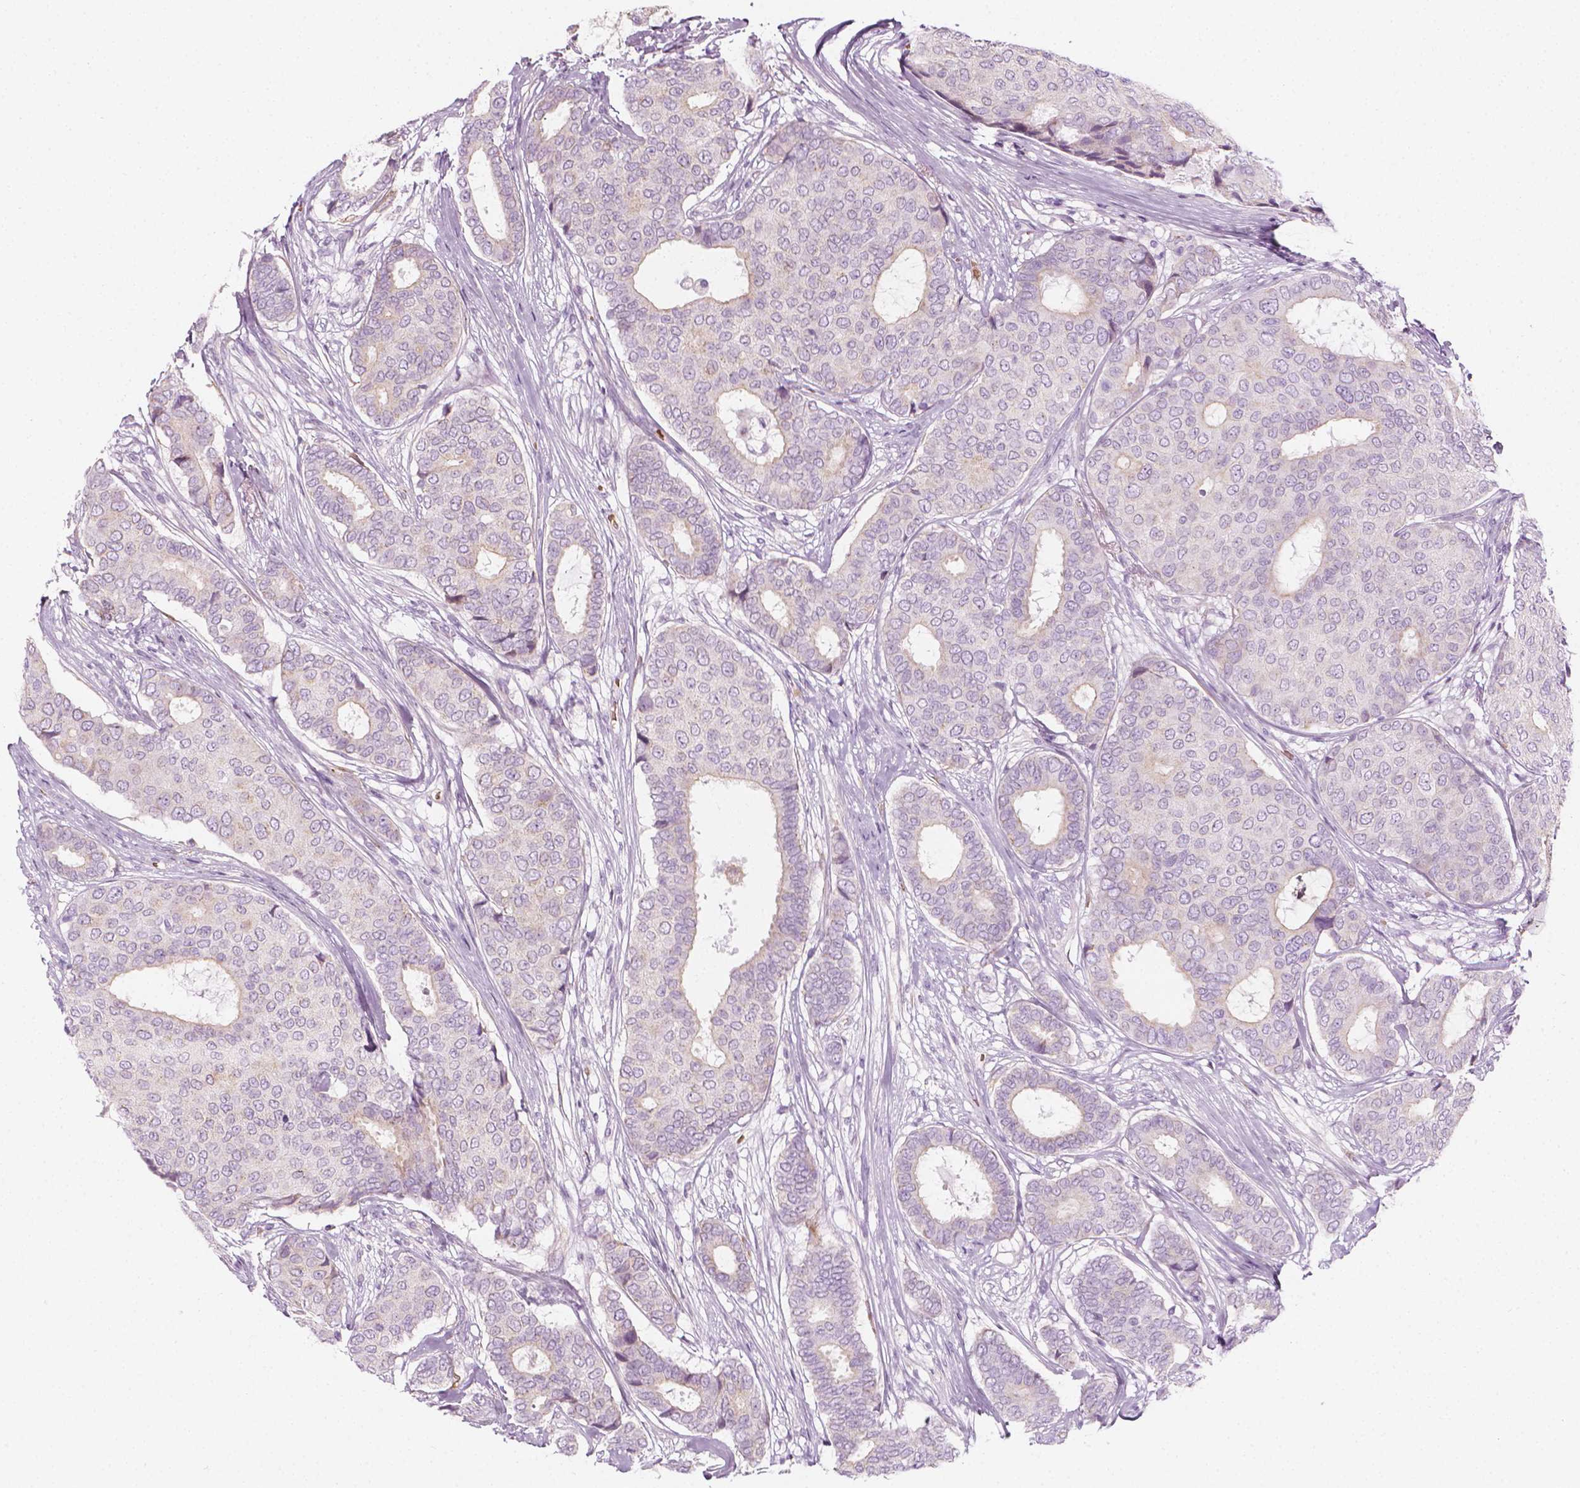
{"staining": {"intensity": "negative", "quantity": "none", "location": "none"}, "tissue": "breast cancer", "cell_type": "Tumor cells", "image_type": "cancer", "snomed": [{"axis": "morphology", "description": "Duct carcinoma"}, {"axis": "topography", "description": "Breast"}], "caption": "Tumor cells show no significant protein positivity in breast infiltrating ductal carcinoma. Brightfield microscopy of IHC stained with DAB (3,3'-diaminobenzidine) (brown) and hematoxylin (blue), captured at high magnification.", "gene": "CES1", "patient": {"sex": "female", "age": 75}}